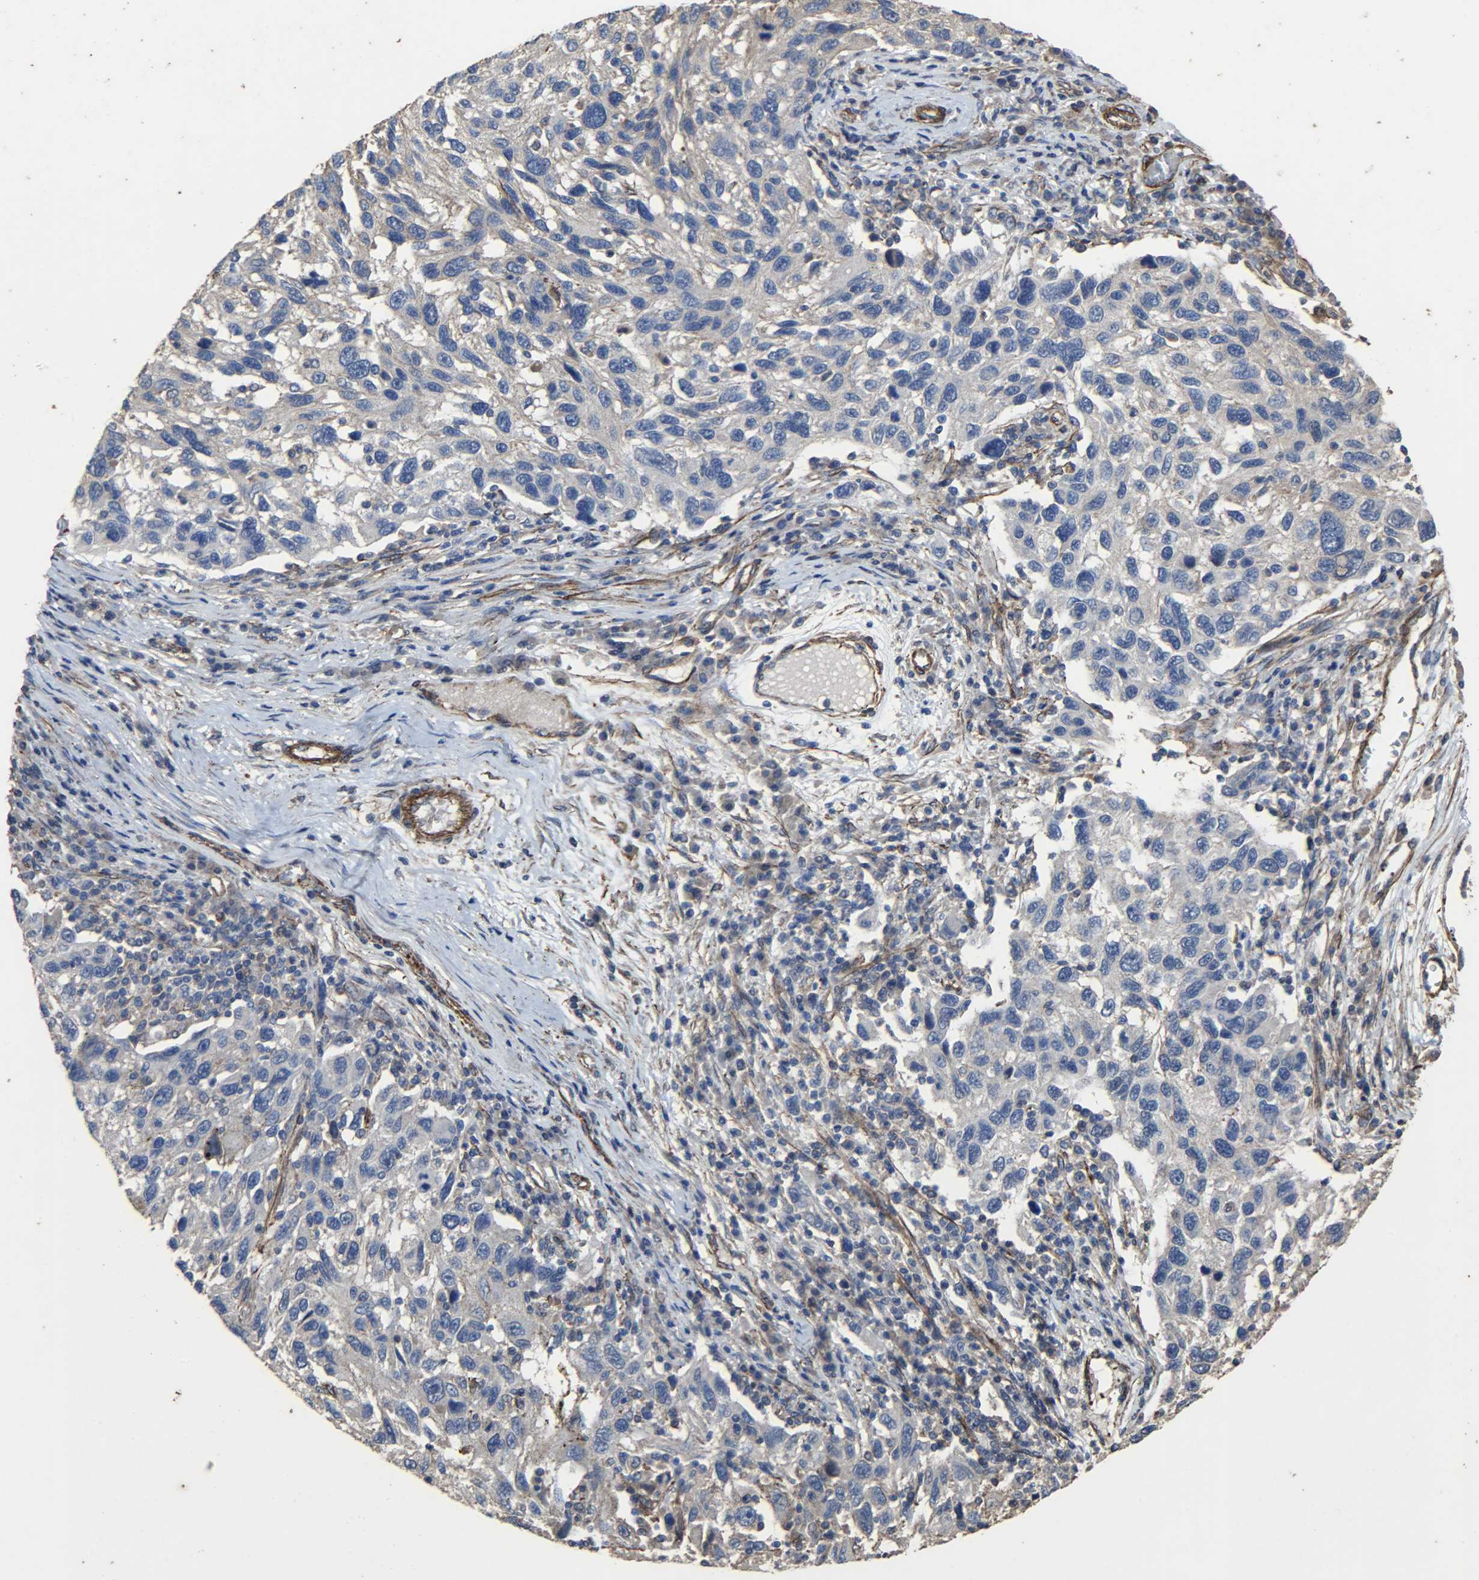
{"staining": {"intensity": "negative", "quantity": "none", "location": "none"}, "tissue": "melanoma", "cell_type": "Tumor cells", "image_type": "cancer", "snomed": [{"axis": "morphology", "description": "Malignant melanoma, NOS"}, {"axis": "topography", "description": "Skin"}], "caption": "Protein analysis of melanoma displays no significant staining in tumor cells.", "gene": "TPM4", "patient": {"sex": "male", "age": 53}}